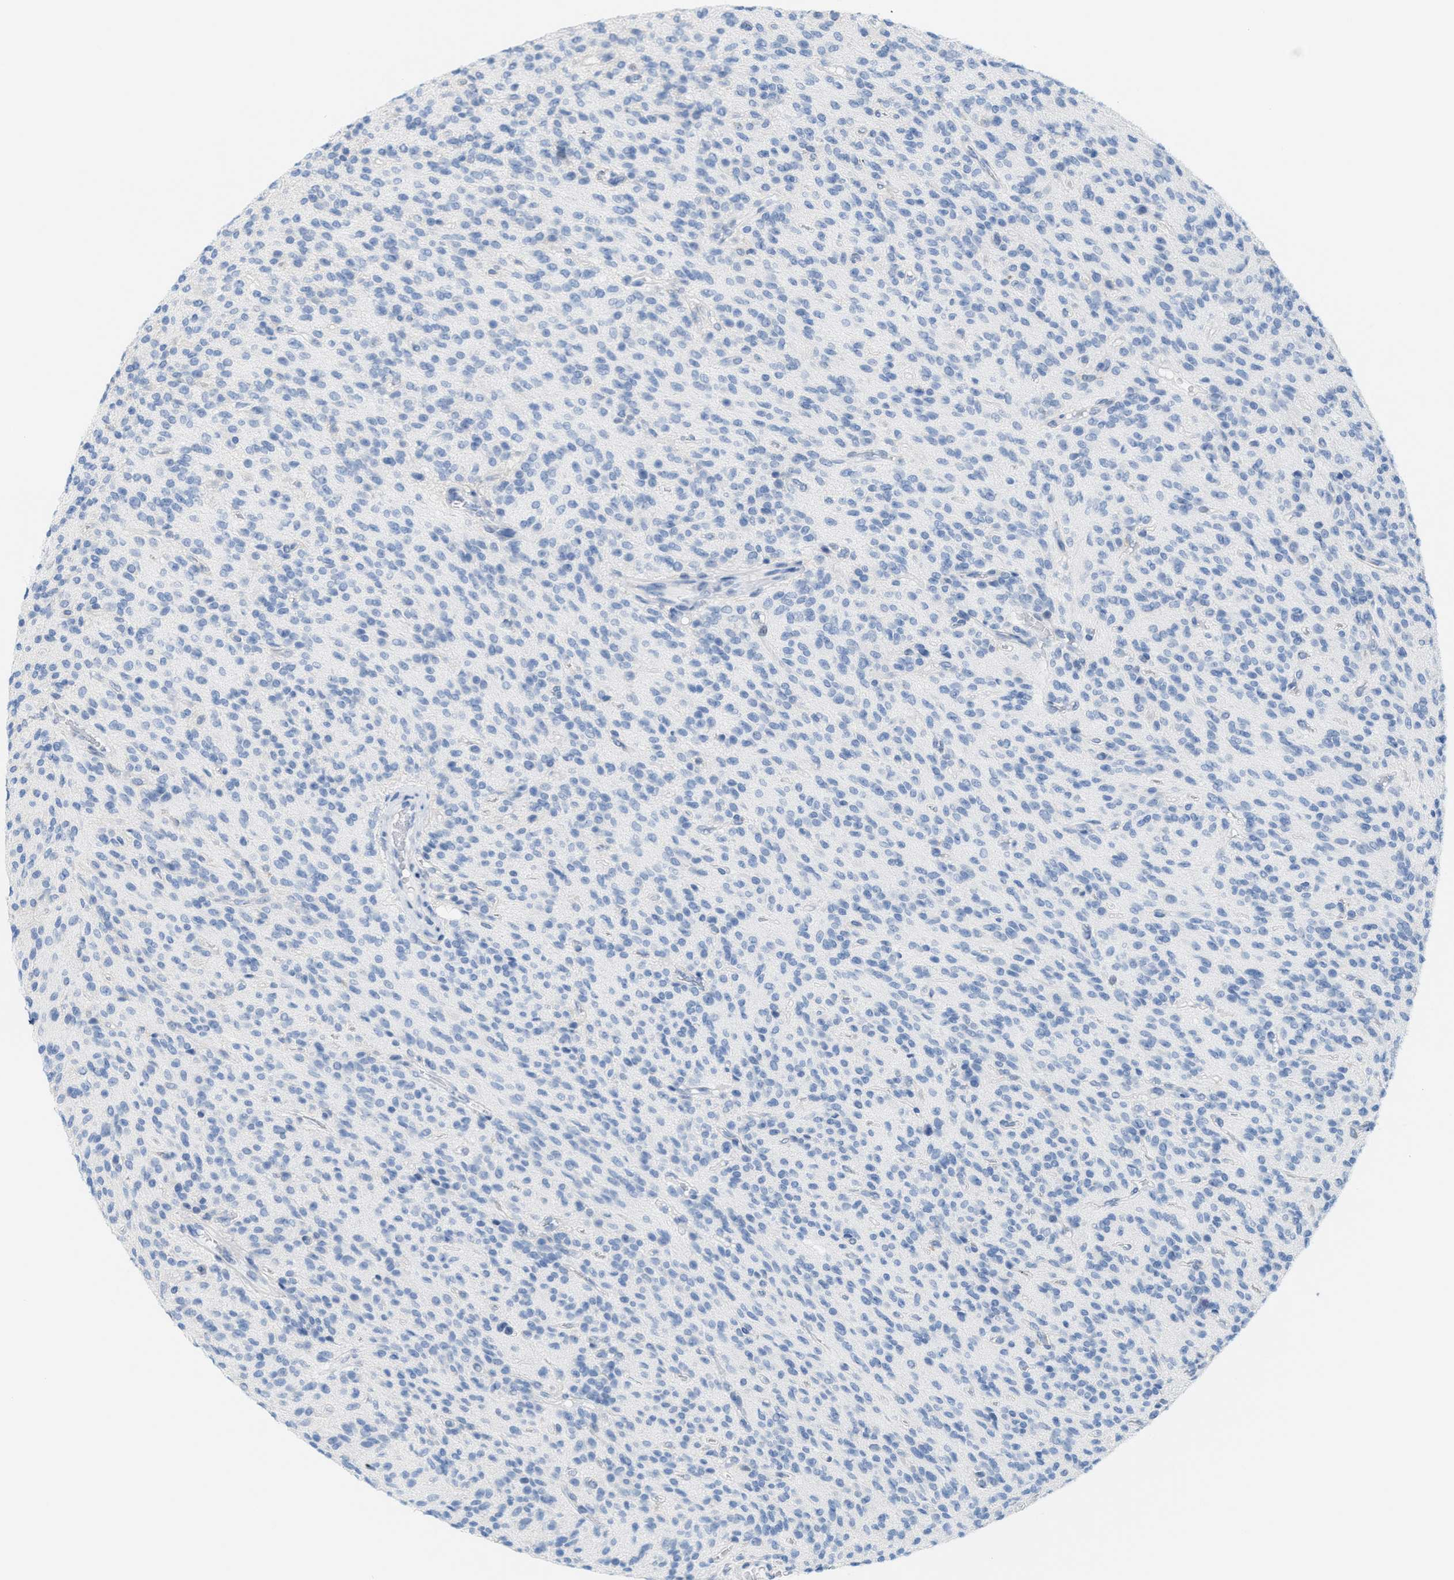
{"staining": {"intensity": "negative", "quantity": "none", "location": "none"}, "tissue": "glioma", "cell_type": "Tumor cells", "image_type": "cancer", "snomed": [{"axis": "morphology", "description": "Glioma, malignant, High grade"}, {"axis": "topography", "description": "Brain"}], "caption": "This is a micrograph of IHC staining of glioma, which shows no staining in tumor cells.", "gene": "KIFC3", "patient": {"sex": "male", "age": 34}}